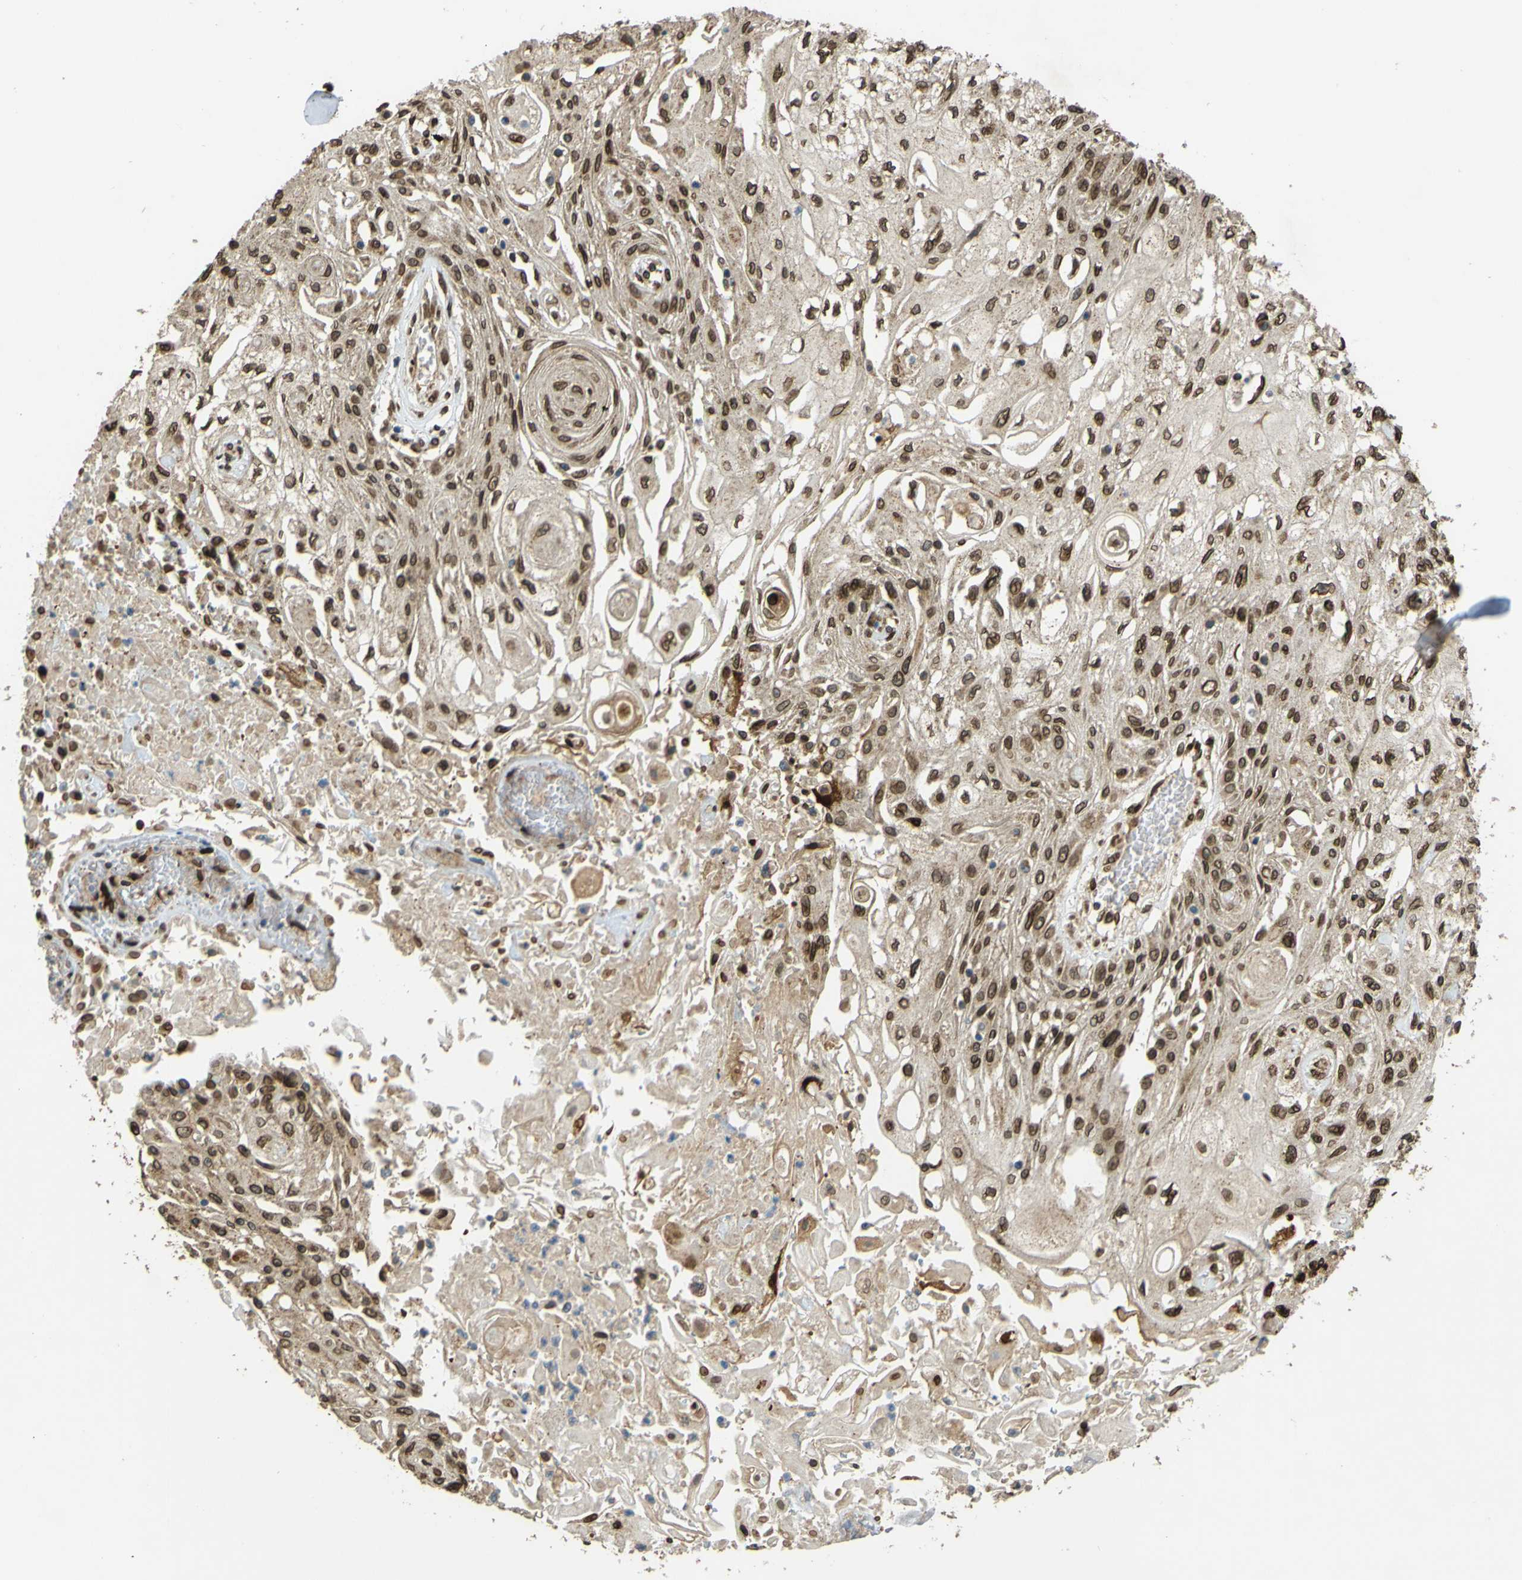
{"staining": {"intensity": "moderate", "quantity": ">75%", "location": "cytoplasmic/membranous,nuclear"}, "tissue": "skin cancer", "cell_type": "Tumor cells", "image_type": "cancer", "snomed": [{"axis": "morphology", "description": "Squamous cell carcinoma, NOS"}, {"axis": "topography", "description": "Skin"}], "caption": "Immunohistochemistry of human squamous cell carcinoma (skin) reveals medium levels of moderate cytoplasmic/membranous and nuclear positivity in about >75% of tumor cells.", "gene": "GALNT1", "patient": {"sex": "male", "age": 75}}